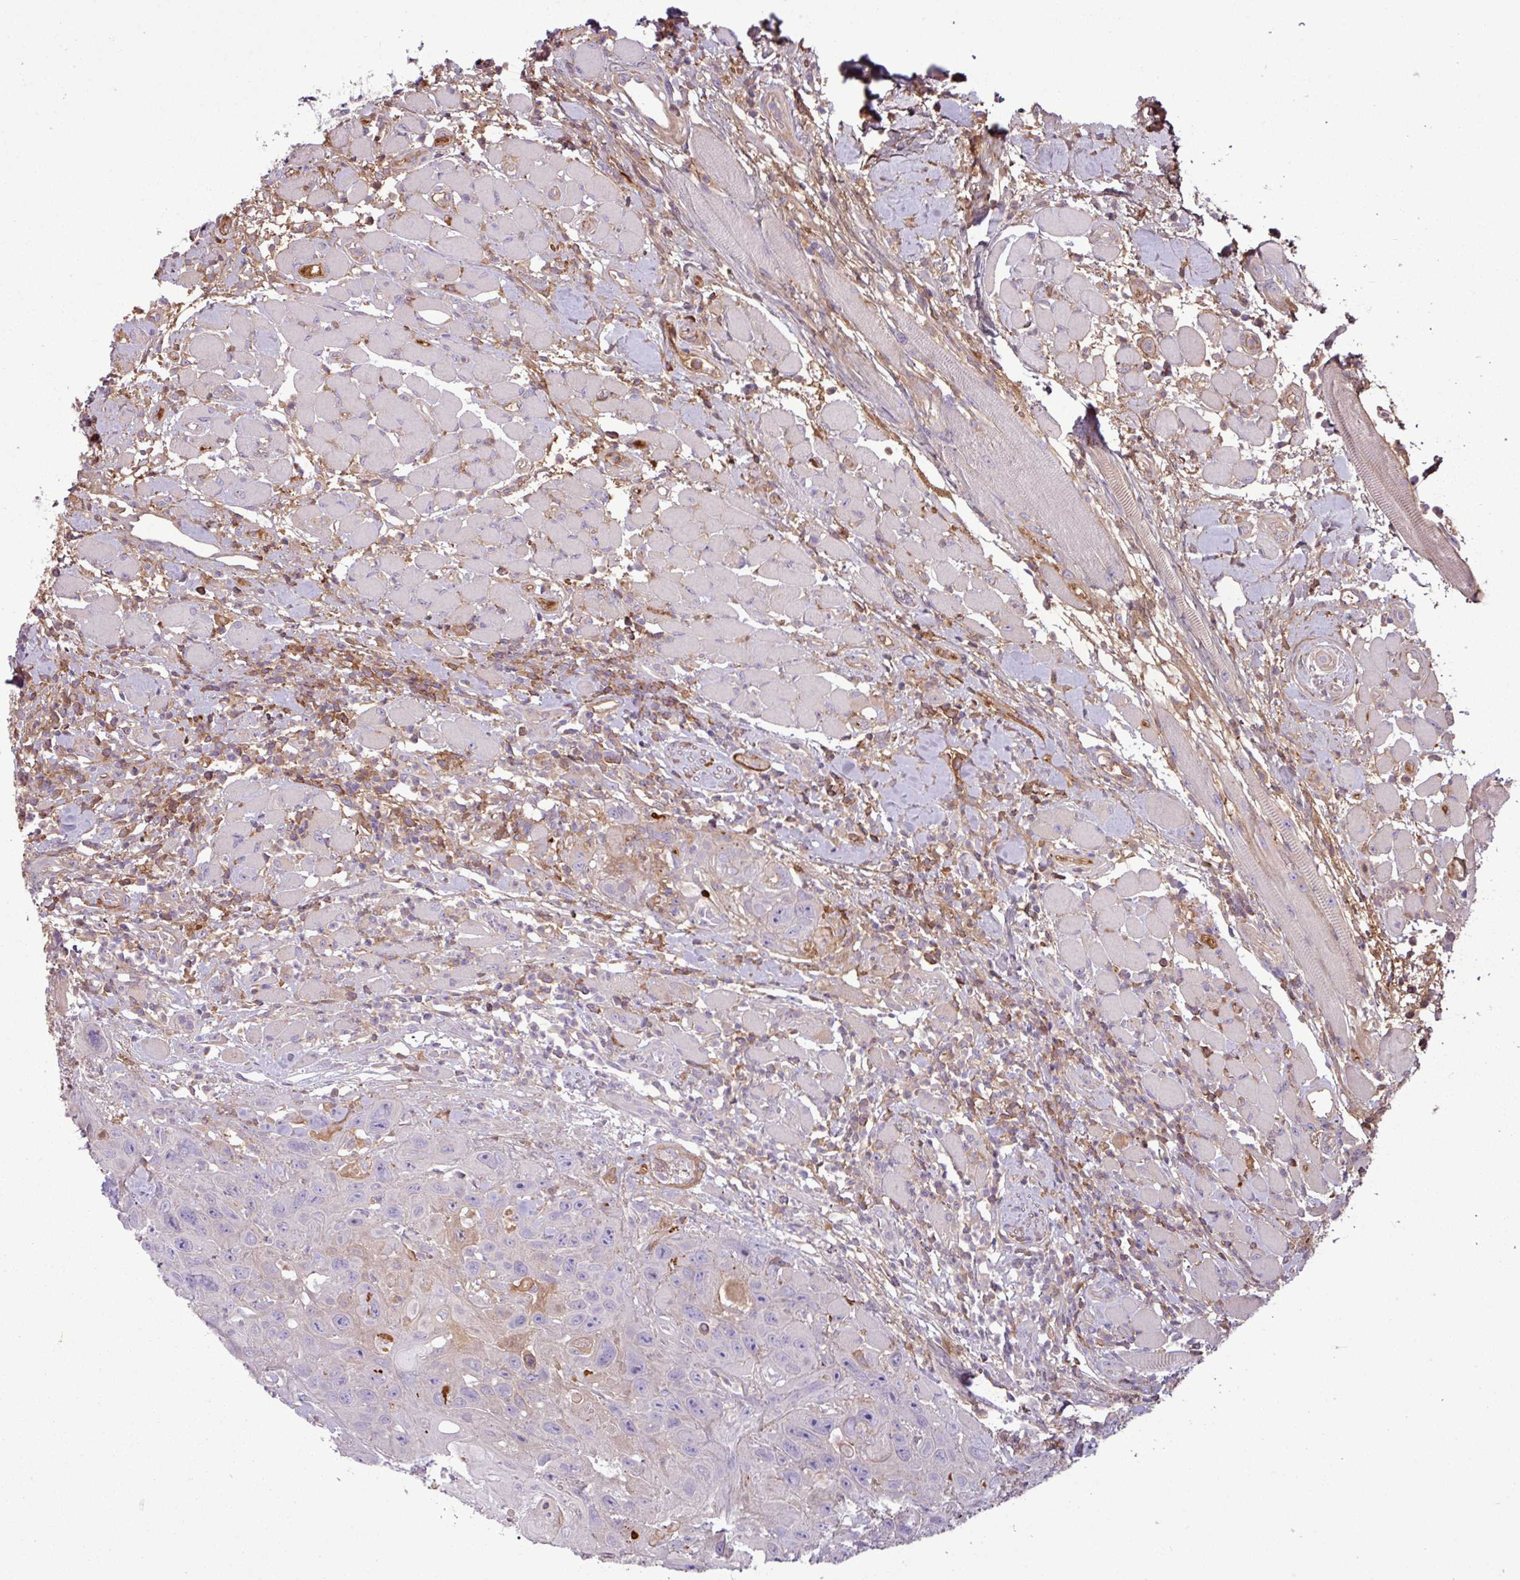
{"staining": {"intensity": "weak", "quantity": "<25%", "location": "cytoplasmic/membranous"}, "tissue": "head and neck cancer", "cell_type": "Tumor cells", "image_type": "cancer", "snomed": [{"axis": "morphology", "description": "Squamous cell carcinoma, NOS"}, {"axis": "topography", "description": "Head-Neck"}], "caption": "High magnification brightfield microscopy of head and neck cancer stained with DAB (brown) and counterstained with hematoxylin (blue): tumor cells show no significant positivity.", "gene": "C4B", "patient": {"sex": "female", "age": 59}}